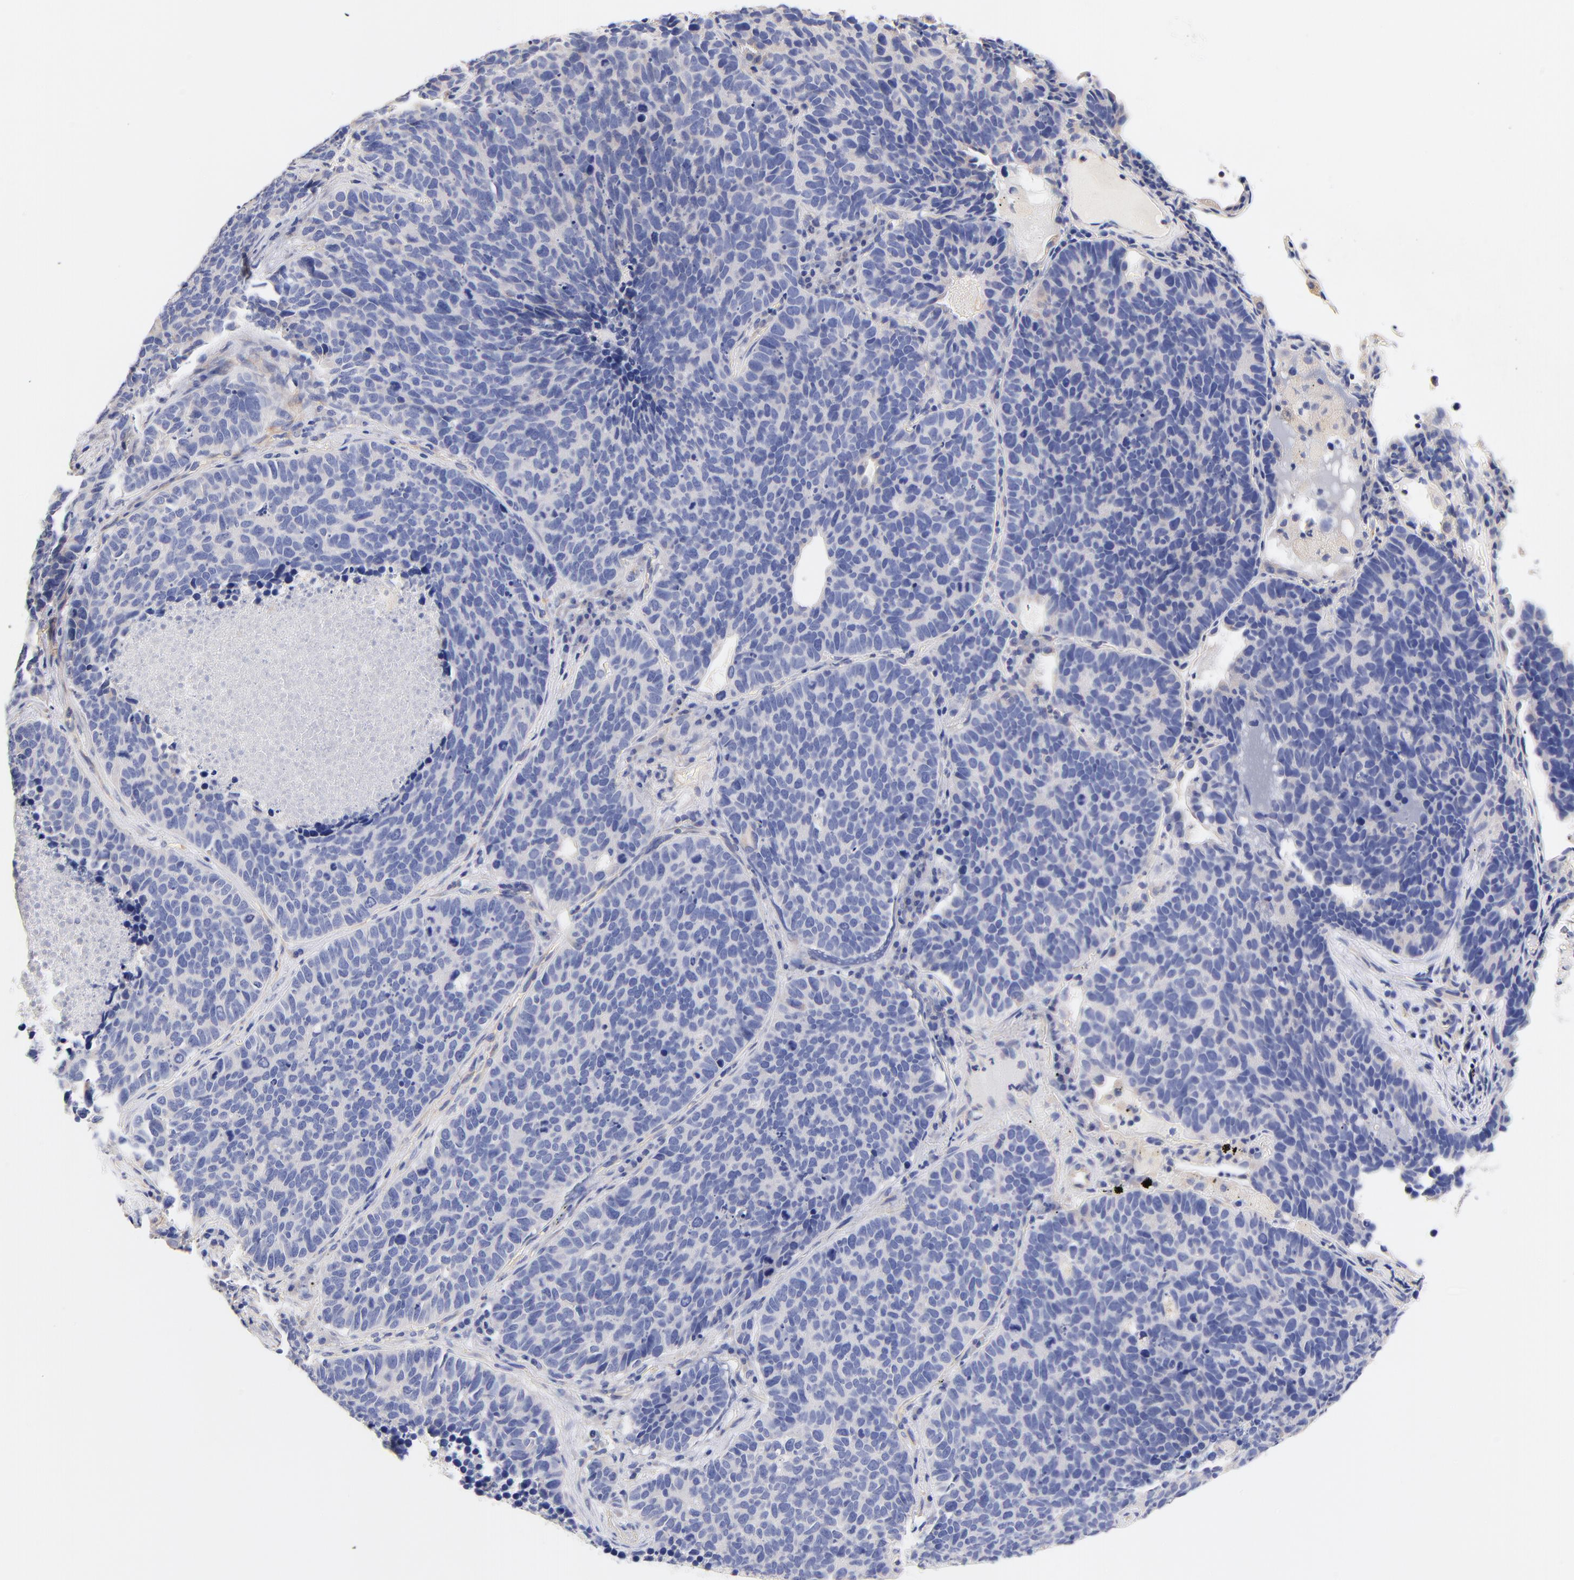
{"staining": {"intensity": "negative", "quantity": "none", "location": "none"}, "tissue": "lung cancer", "cell_type": "Tumor cells", "image_type": "cancer", "snomed": [{"axis": "morphology", "description": "Neoplasm, malignant, NOS"}, {"axis": "topography", "description": "Lung"}], "caption": "The immunohistochemistry micrograph has no significant positivity in tumor cells of lung cancer (malignant neoplasm) tissue.", "gene": "HS3ST1", "patient": {"sex": "female", "age": 75}}